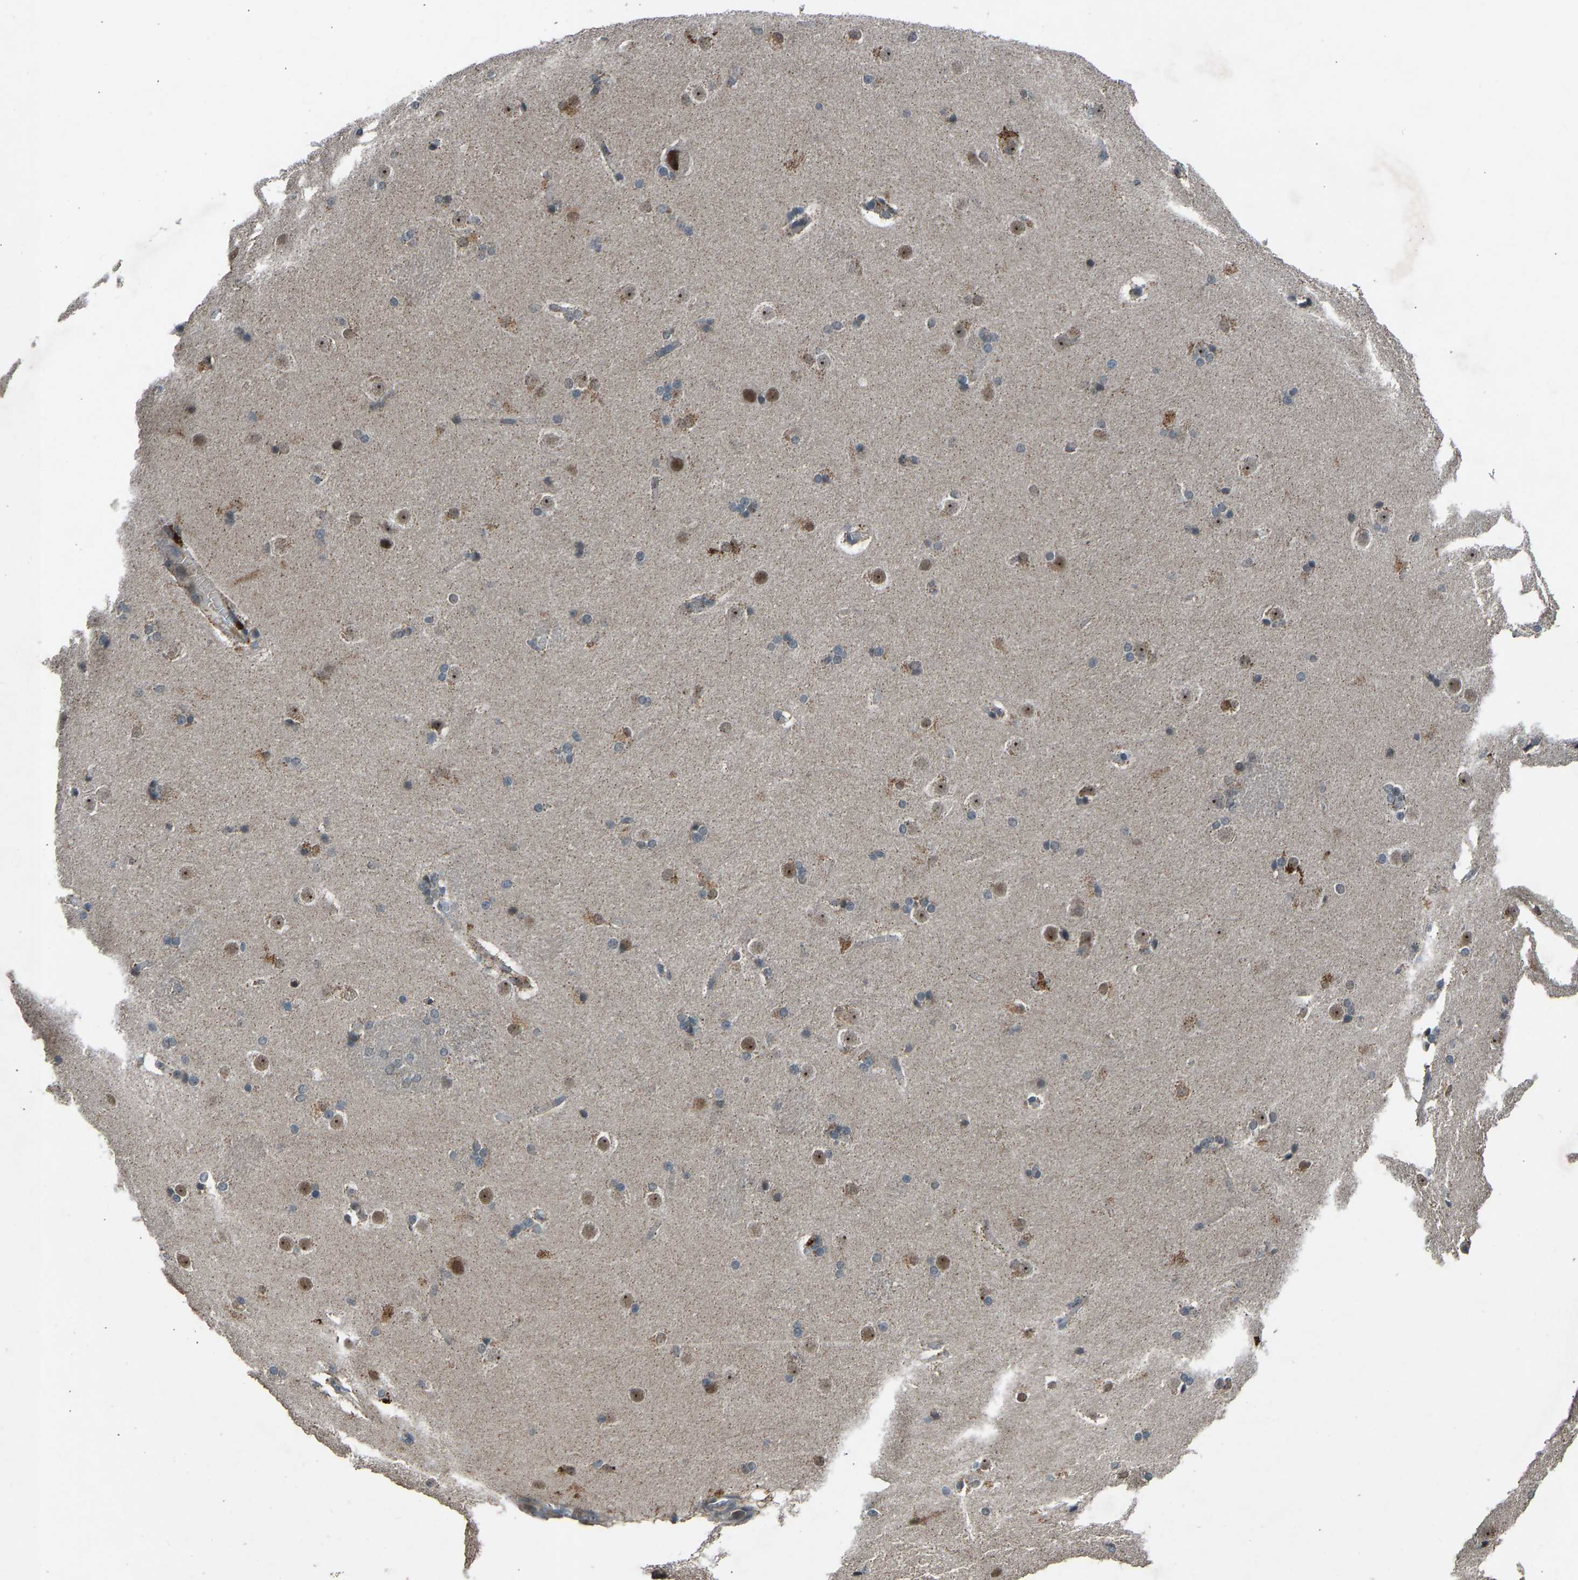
{"staining": {"intensity": "strong", "quantity": "<25%", "location": "nuclear"}, "tissue": "caudate", "cell_type": "Glial cells", "image_type": "normal", "snomed": [{"axis": "morphology", "description": "Normal tissue, NOS"}, {"axis": "topography", "description": "Lateral ventricle wall"}], "caption": "Immunohistochemistry photomicrograph of unremarkable caudate: human caudate stained using immunohistochemistry (IHC) exhibits medium levels of strong protein expression localized specifically in the nuclear of glial cells, appearing as a nuclear brown color.", "gene": "SLC43A1", "patient": {"sex": "female", "age": 19}}